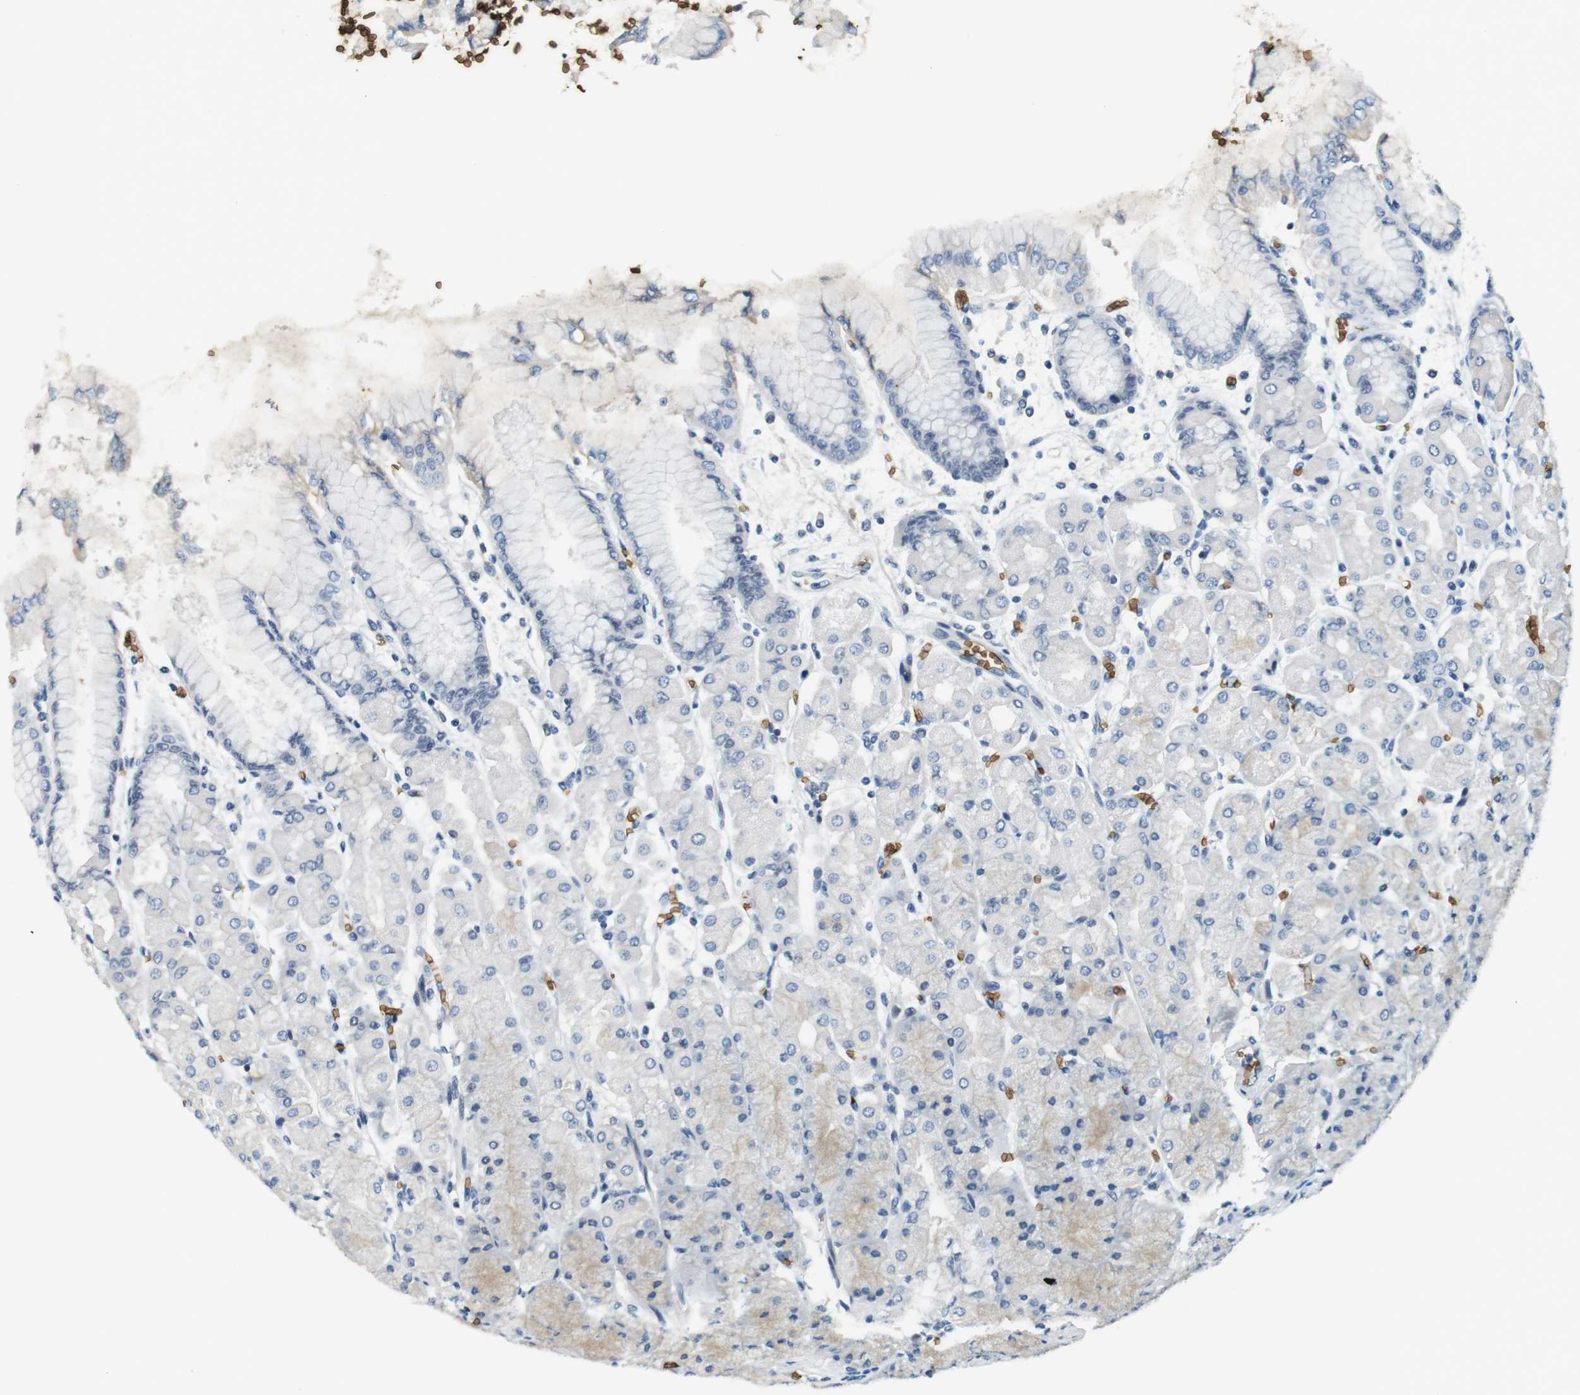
{"staining": {"intensity": "negative", "quantity": "none", "location": "none"}, "tissue": "stomach", "cell_type": "Glandular cells", "image_type": "normal", "snomed": [{"axis": "morphology", "description": "Normal tissue, NOS"}, {"axis": "topography", "description": "Stomach, upper"}], "caption": "A high-resolution histopathology image shows immunohistochemistry staining of normal stomach, which exhibits no significant expression in glandular cells. (DAB IHC with hematoxylin counter stain).", "gene": "SLC4A1", "patient": {"sex": "female", "age": 56}}